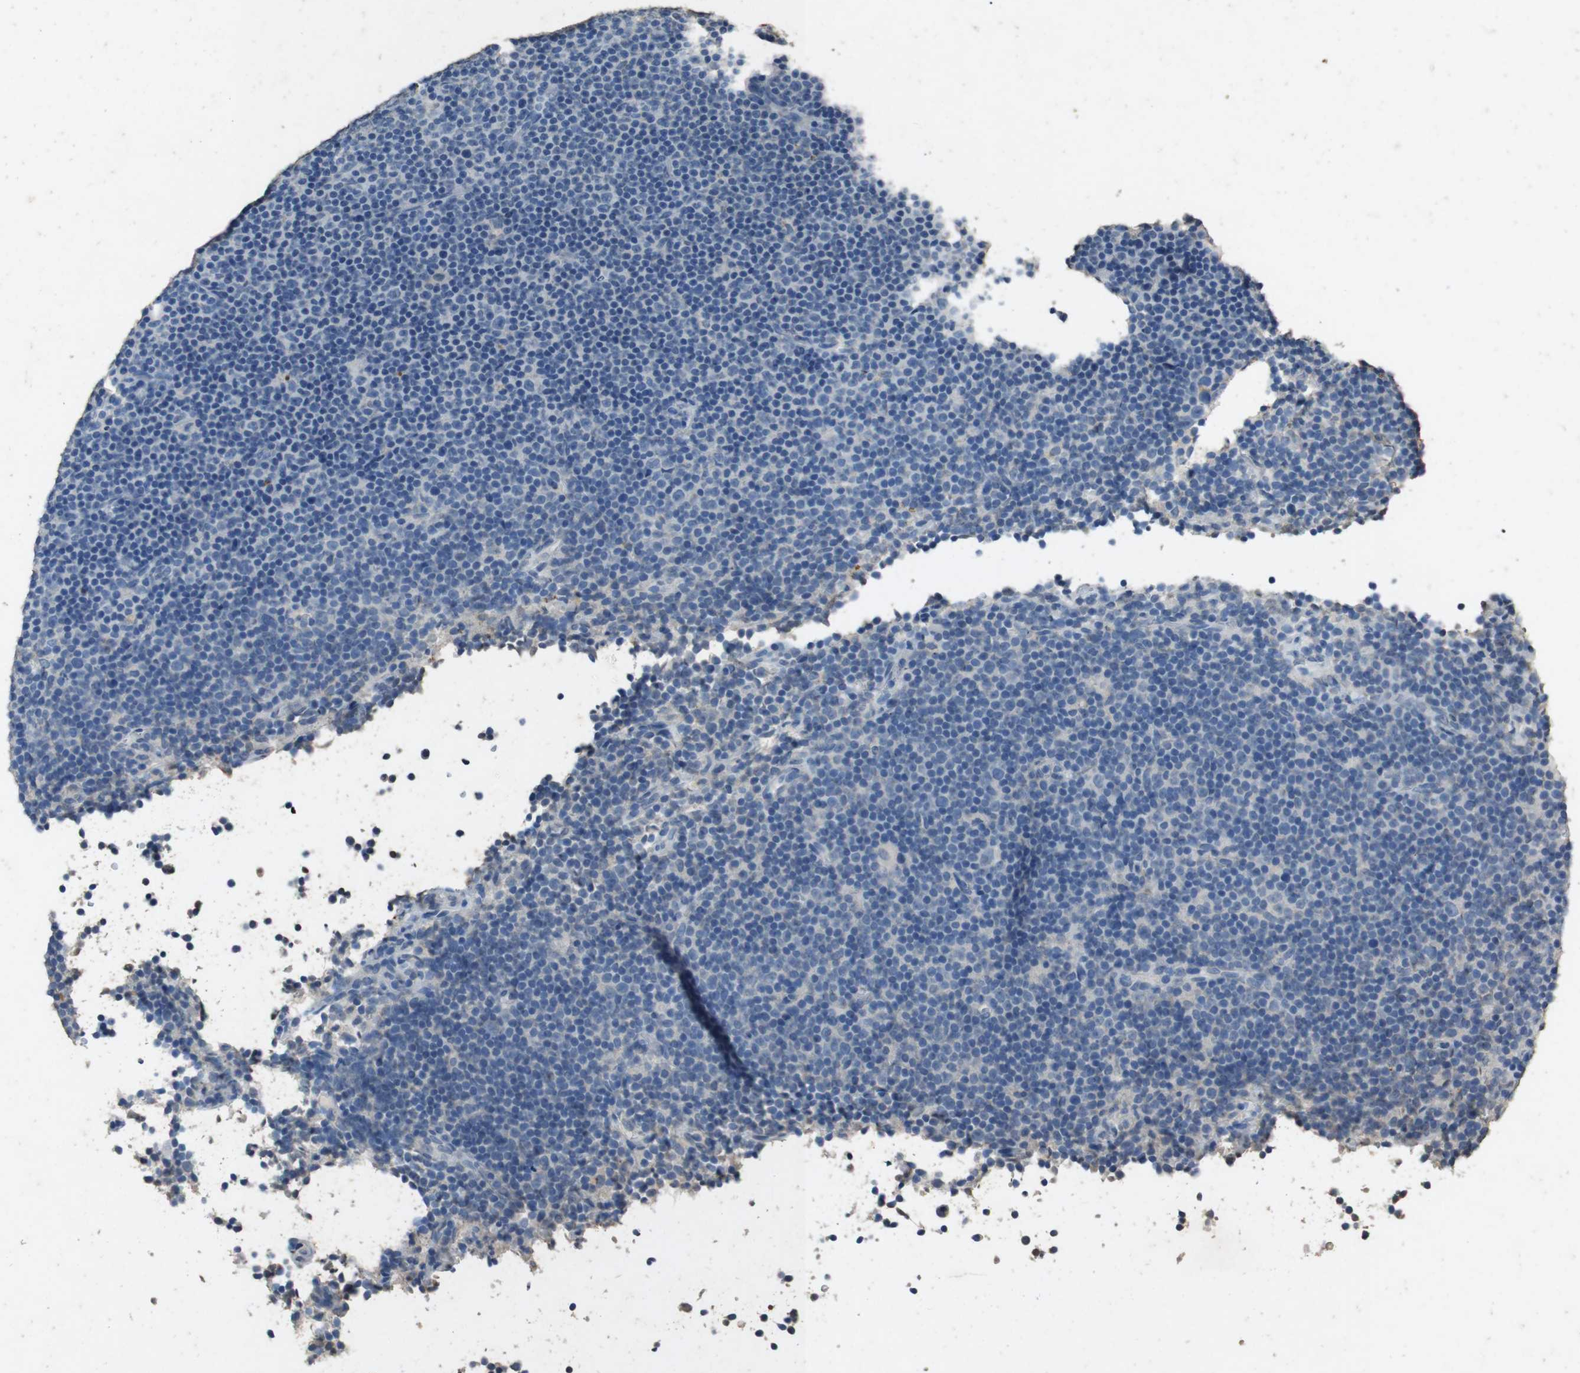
{"staining": {"intensity": "negative", "quantity": "none", "location": "none"}, "tissue": "lymphoma", "cell_type": "Tumor cells", "image_type": "cancer", "snomed": [{"axis": "morphology", "description": "Malignant lymphoma, non-Hodgkin's type, Low grade"}, {"axis": "topography", "description": "Lymph node"}], "caption": "Immunohistochemical staining of human low-grade malignant lymphoma, non-Hodgkin's type exhibits no significant positivity in tumor cells.", "gene": "STBD1", "patient": {"sex": "female", "age": 67}}